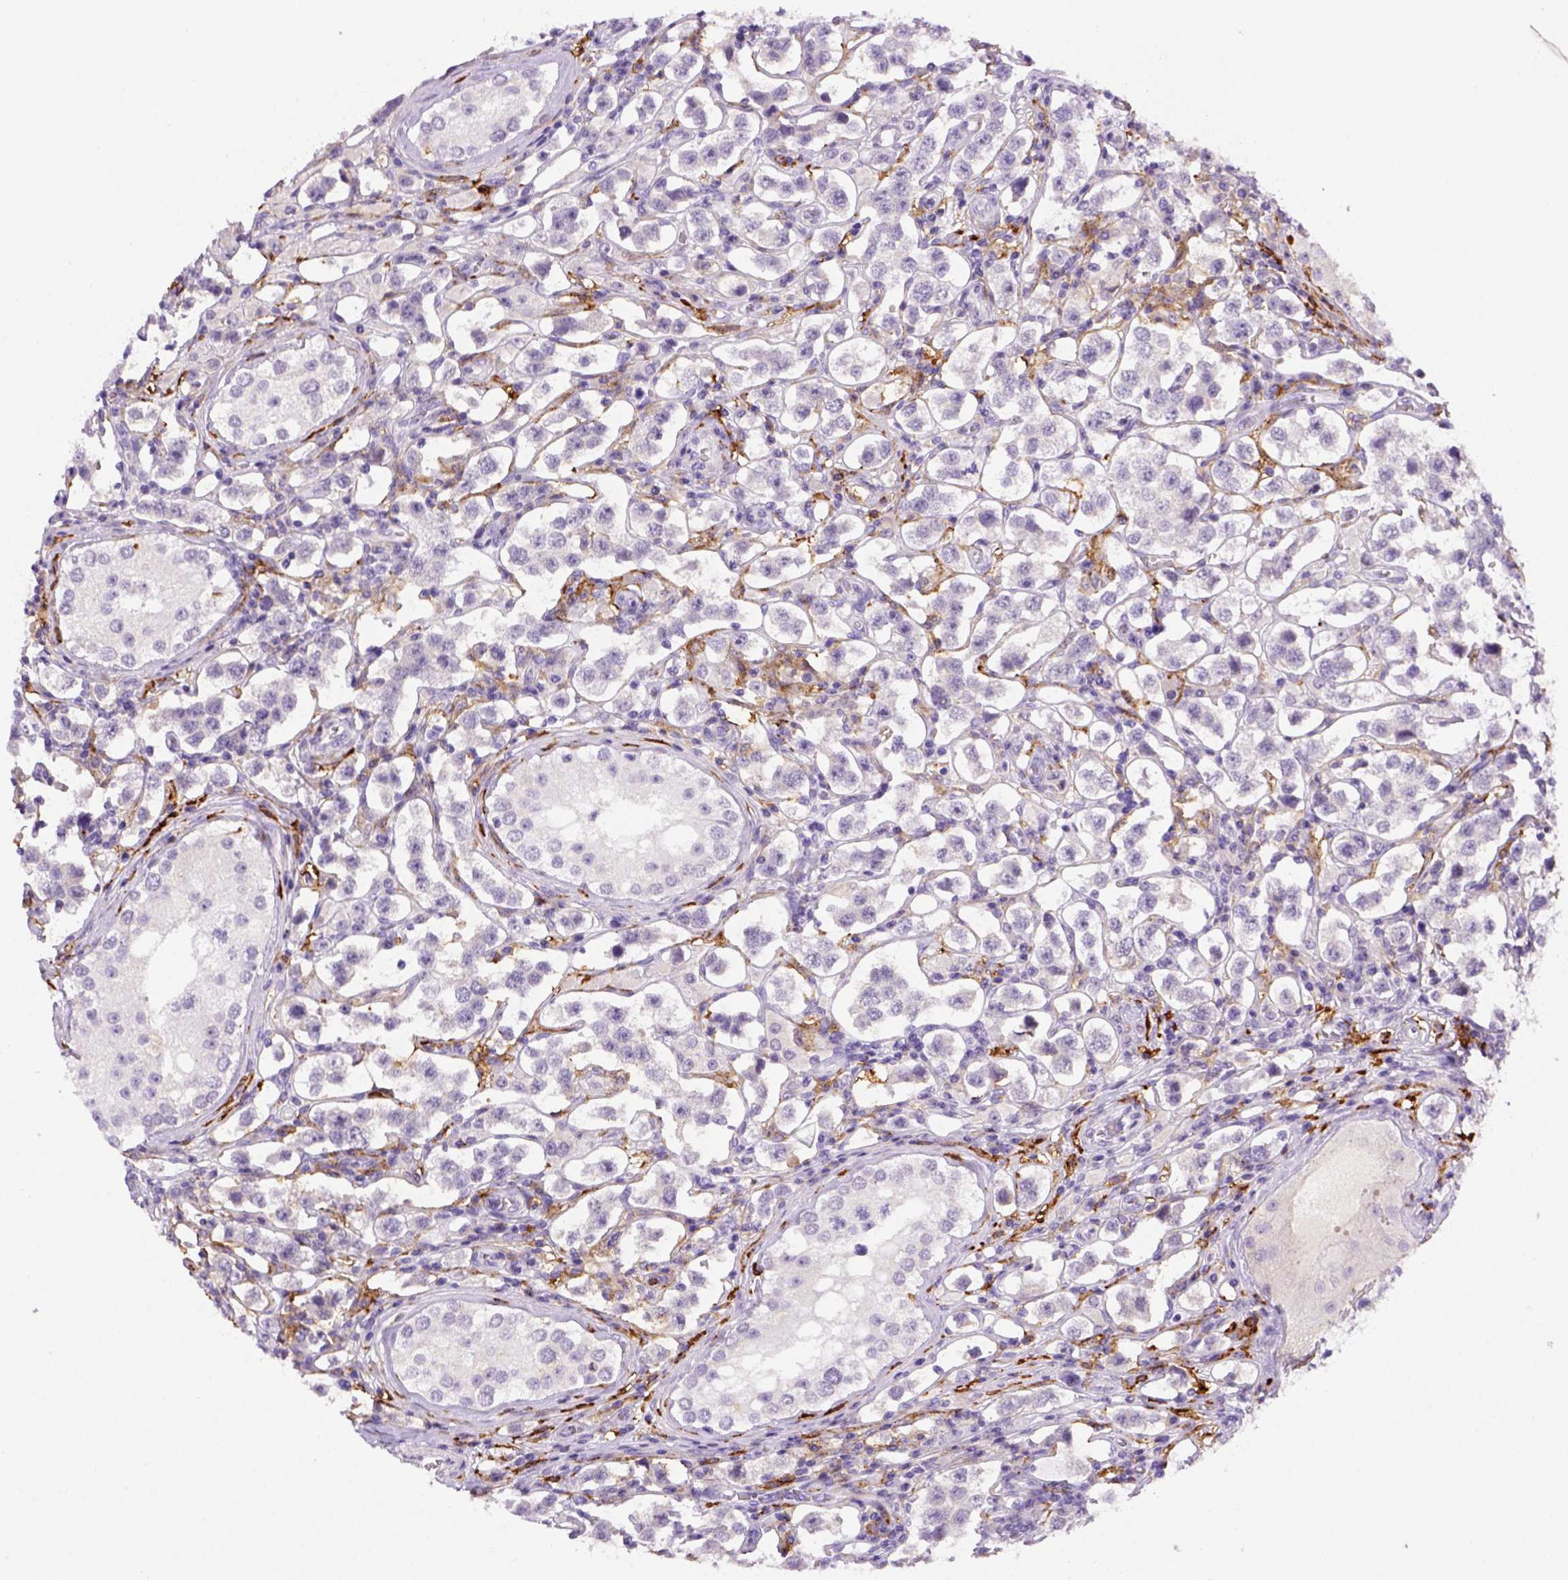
{"staining": {"intensity": "negative", "quantity": "none", "location": "none"}, "tissue": "testis cancer", "cell_type": "Tumor cells", "image_type": "cancer", "snomed": [{"axis": "morphology", "description": "Seminoma, NOS"}, {"axis": "topography", "description": "Testis"}], "caption": "This image is of seminoma (testis) stained with immunohistochemistry (IHC) to label a protein in brown with the nuclei are counter-stained blue. There is no staining in tumor cells.", "gene": "CD14", "patient": {"sex": "male", "age": 37}}